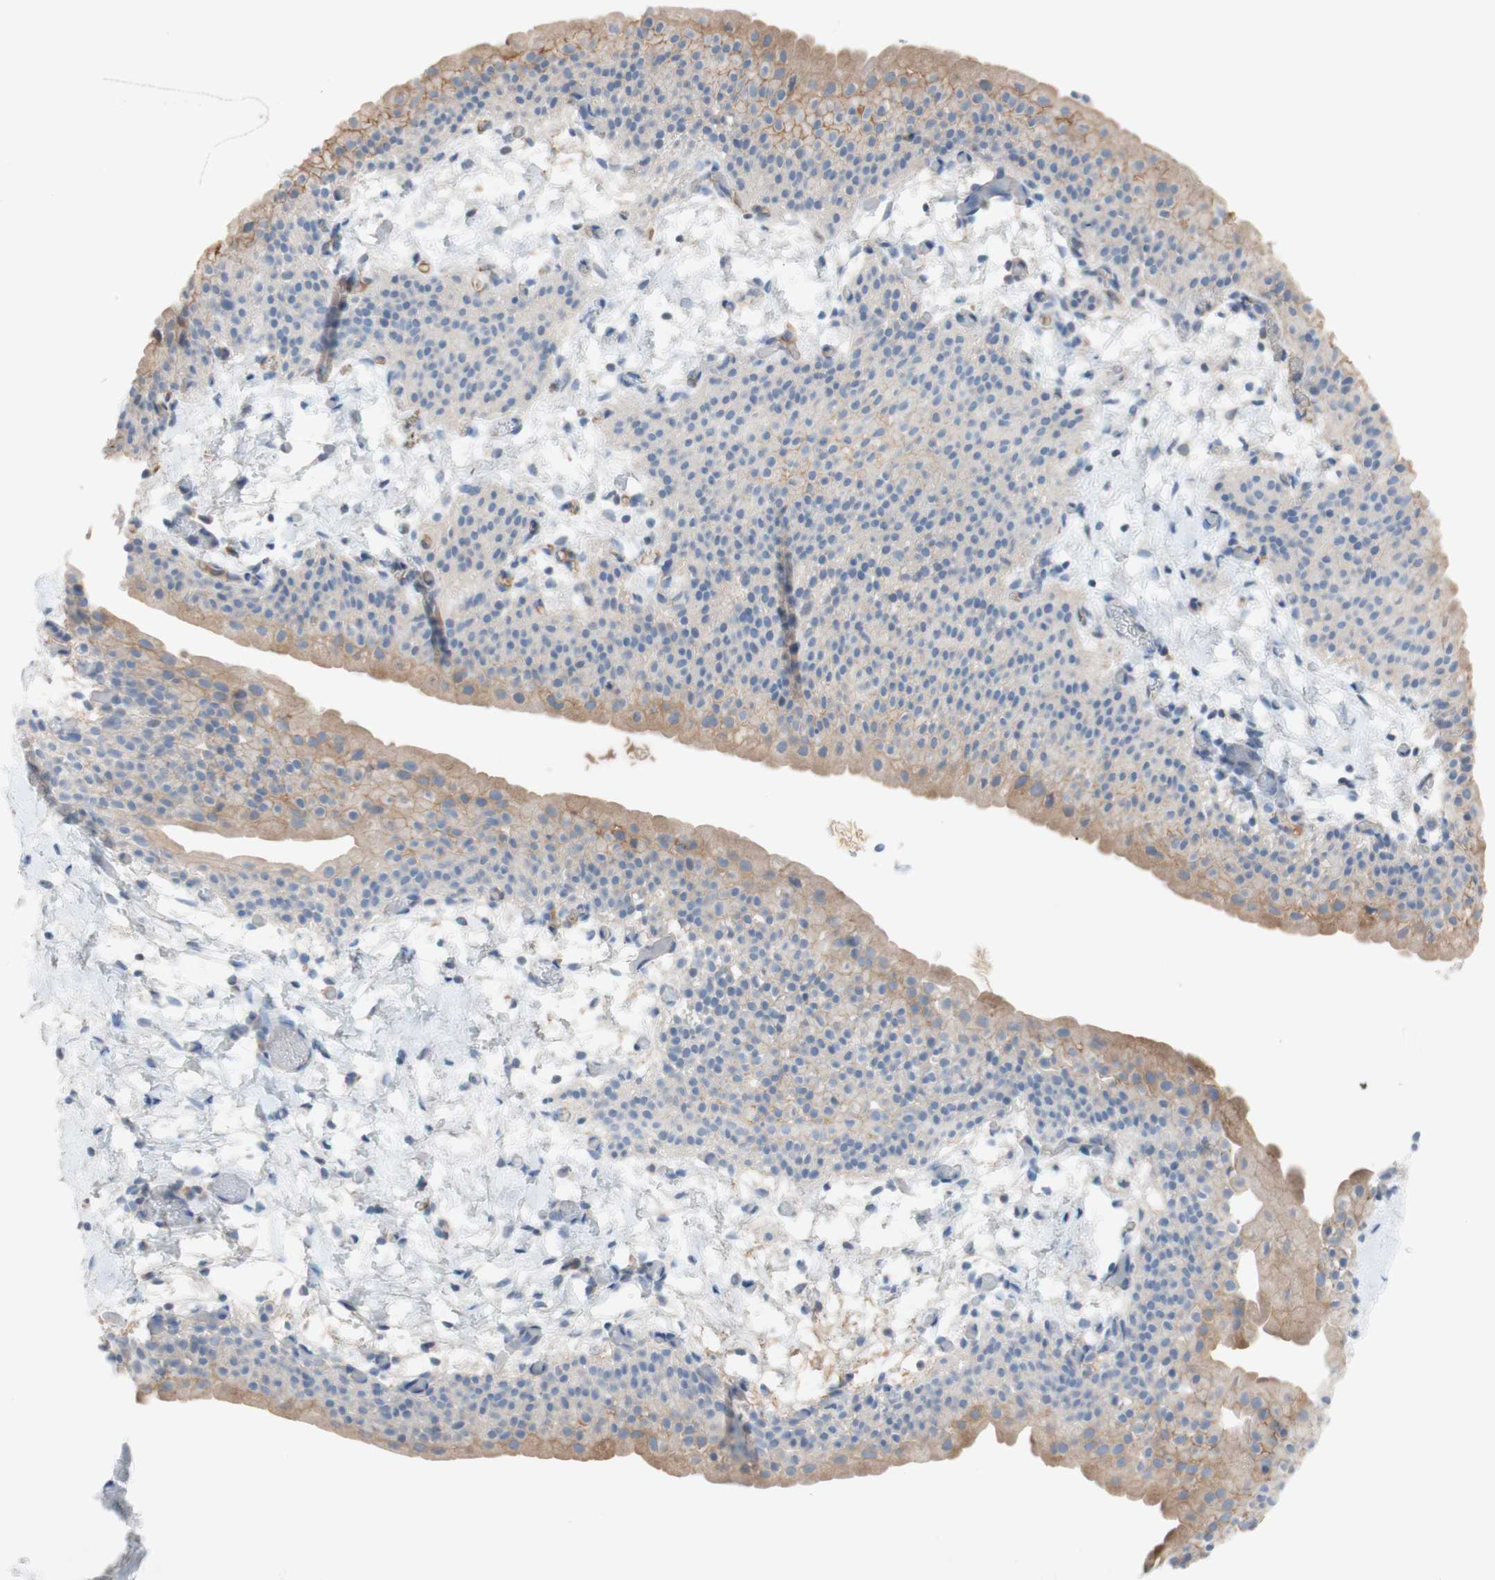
{"staining": {"intensity": "negative", "quantity": "none", "location": "none"}, "tissue": "smooth muscle", "cell_type": "Smooth muscle cells", "image_type": "normal", "snomed": [{"axis": "morphology", "description": "Normal tissue, NOS"}, {"axis": "topography", "description": "Smooth muscle"}], "caption": "Immunohistochemistry (IHC) of benign smooth muscle displays no staining in smooth muscle cells. Nuclei are stained in blue.", "gene": "PACSIN1", "patient": {"sex": "male", "age": 16}}